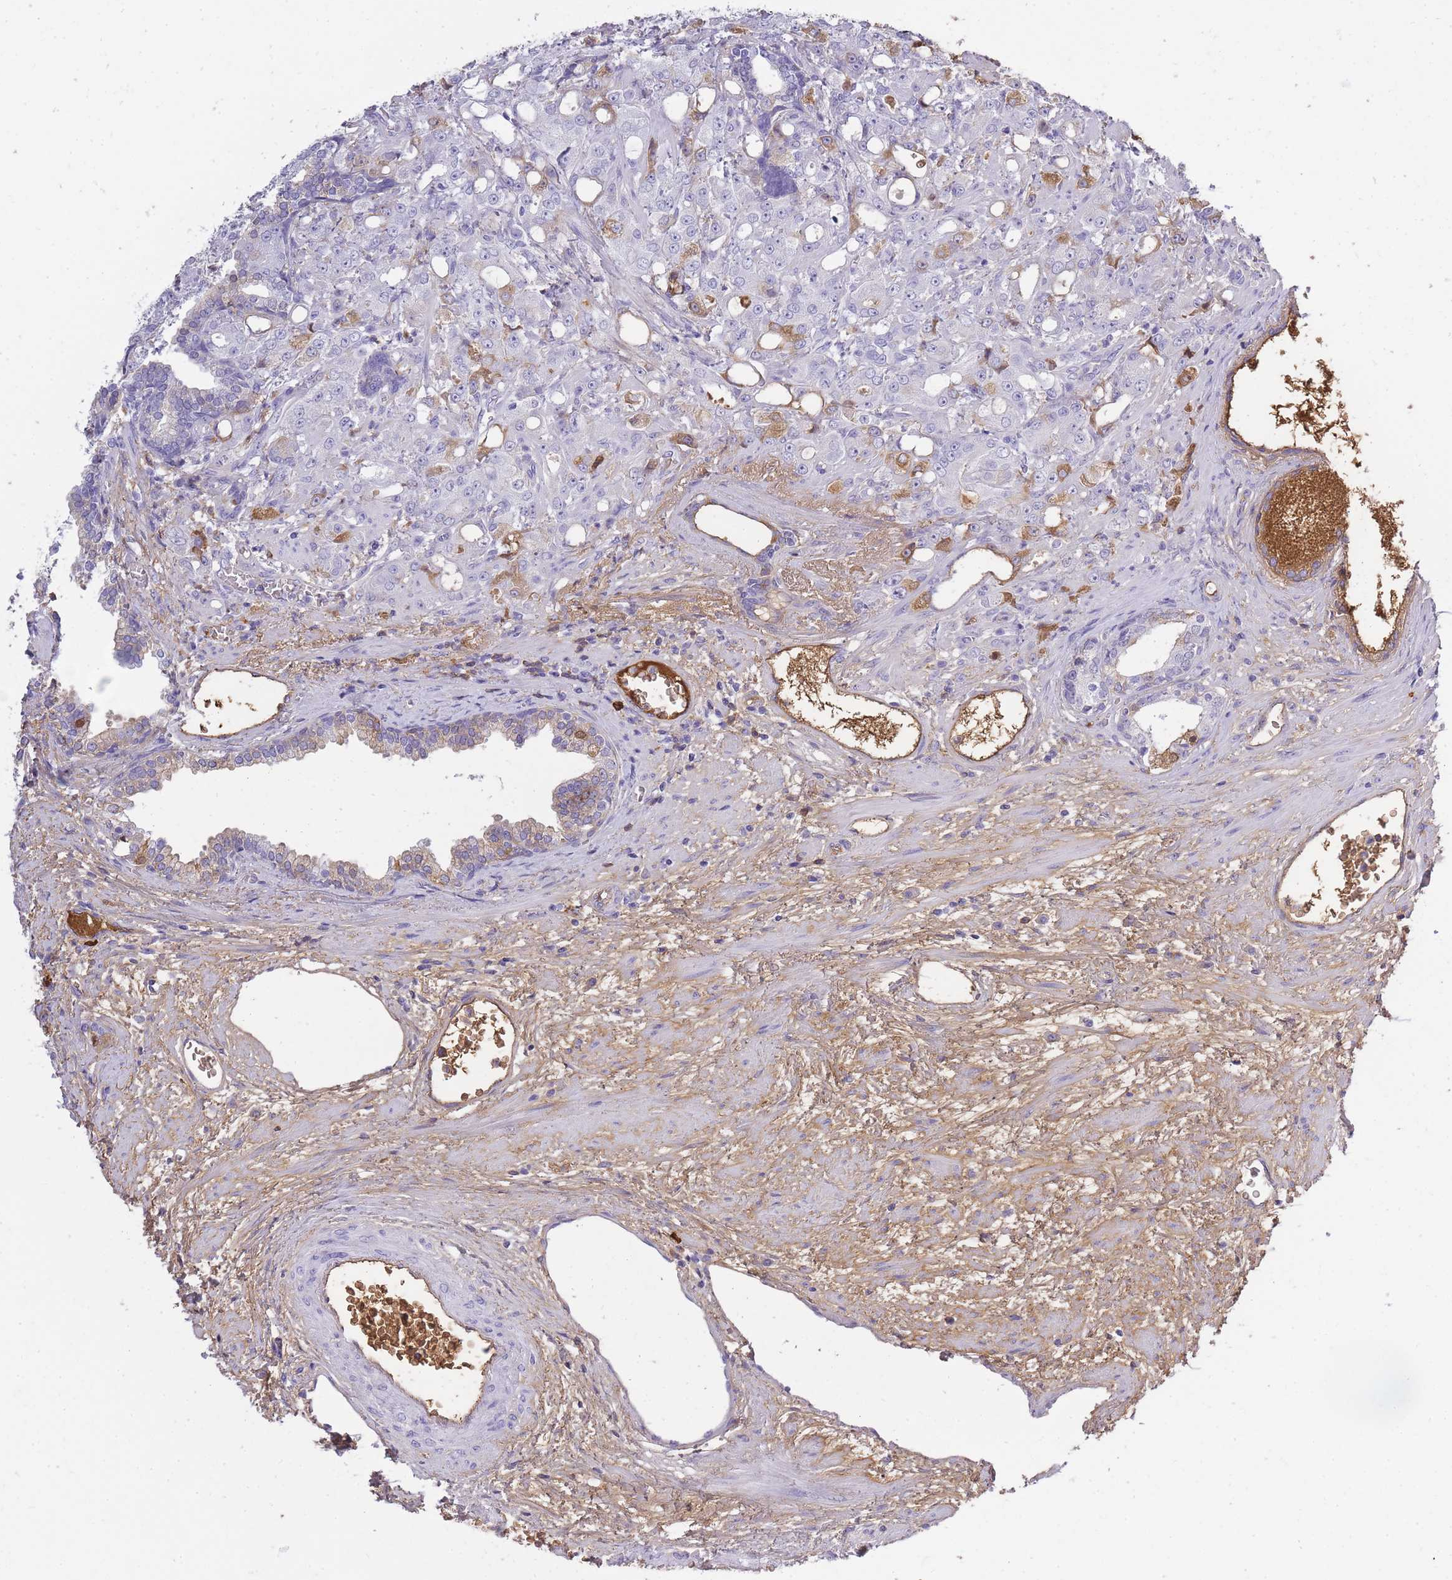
{"staining": {"intensity": "moderate", "quantity": "<25%", "location": "cytoplasmic/membranous"}, "tissue": "prostate cancer", "cell_type": "Tumor cells", "image_type": "cancer", "snomed": [{"axis": "morphology", "description": "Adenocarcinoma, High grade"}, {"axis": "topography", "description": "Prostate"}], "caption": "An image showing moderate cytoplasmic/membranous staining in about <25% of tumor cells in prostate cancer, as visualized by brown immunohistochemical staining.", "gene": "IGKV1D-42", "patient": {"sex": "male", "age": 69}}